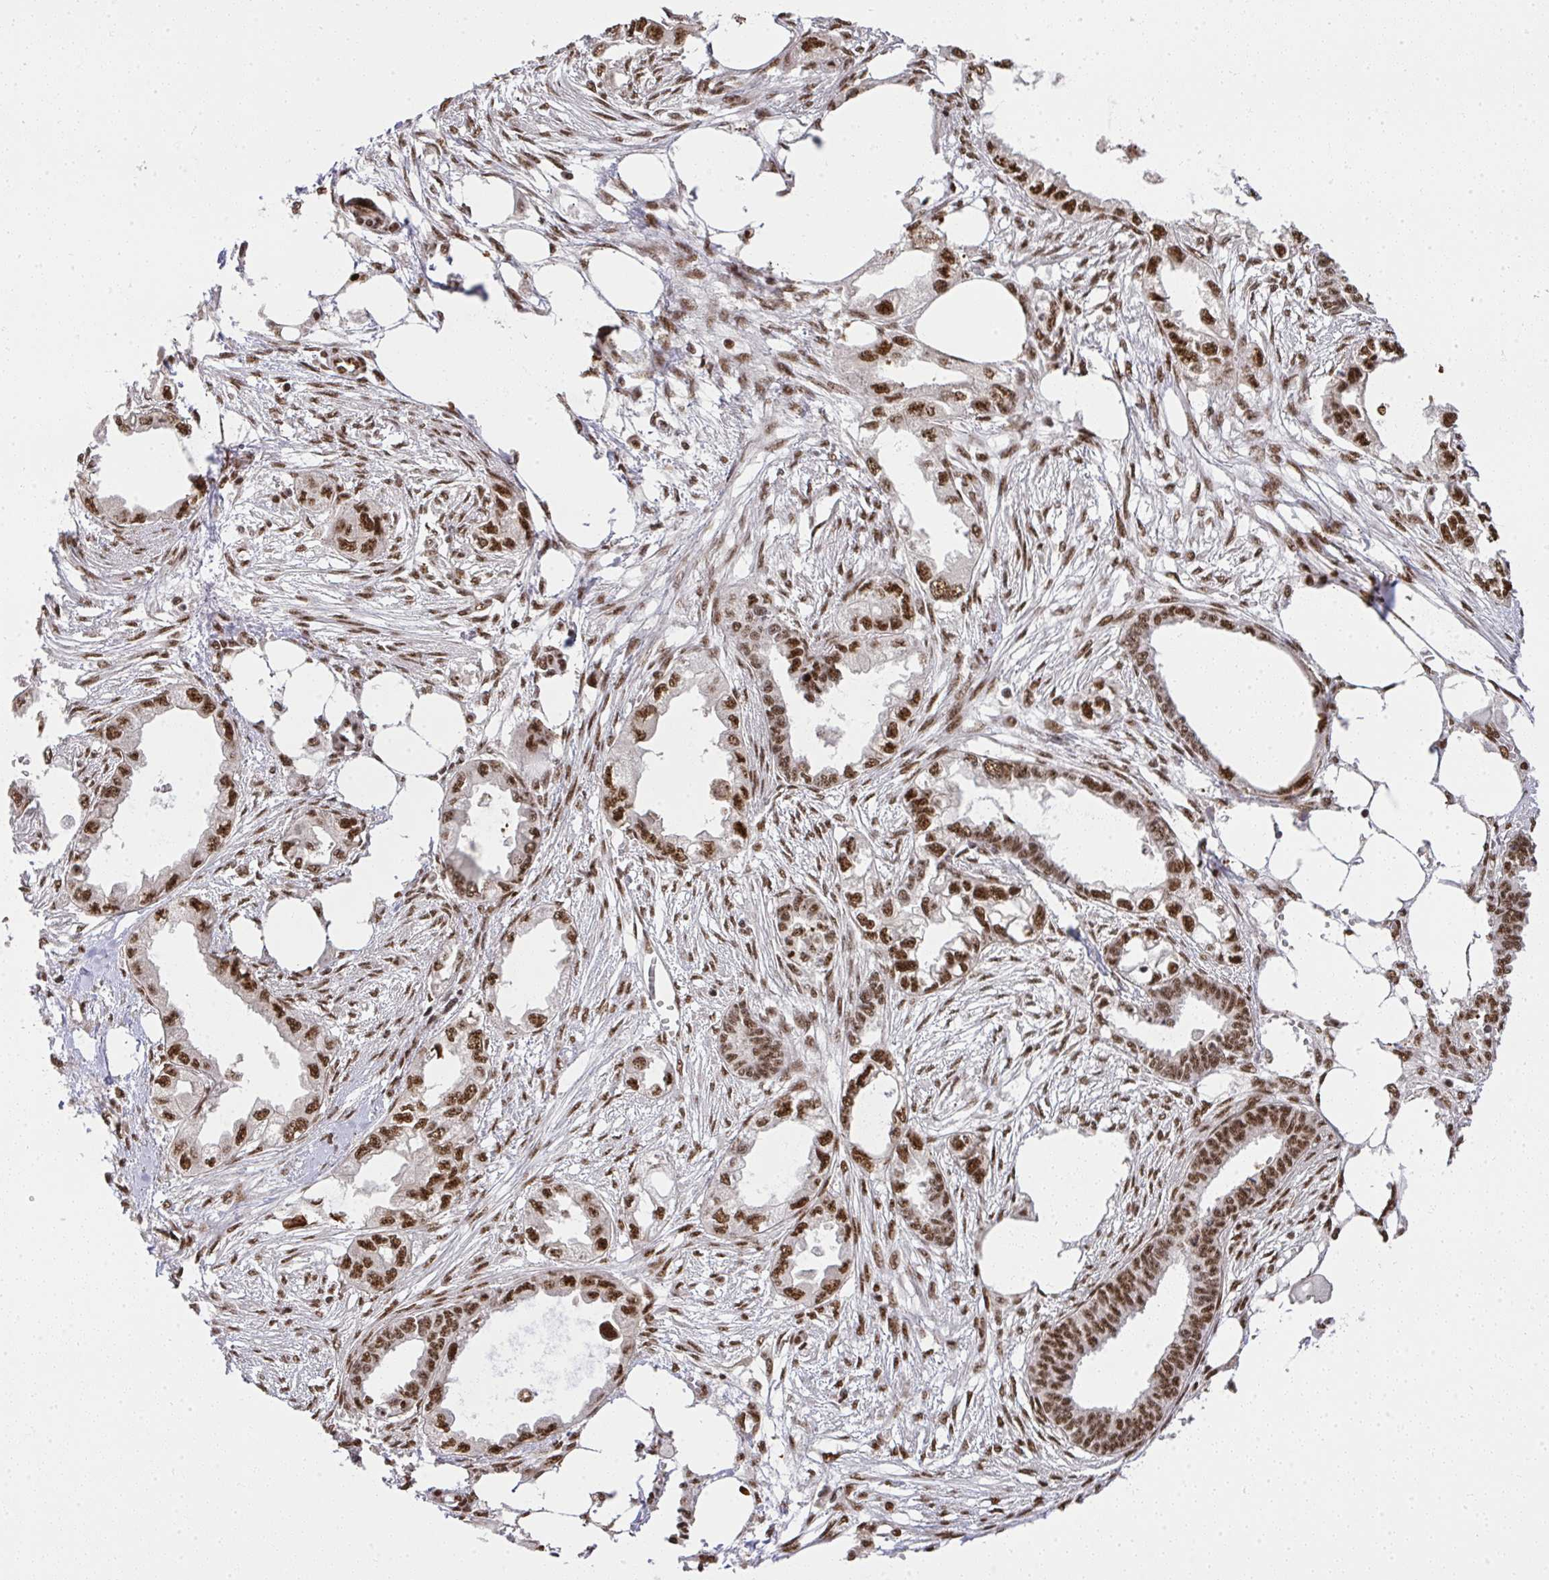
{"staining": {"intensity": "moderate", "quantity": ">75%", "location": "nuclear"}, "tissue": "endometrial cancer", "cell_type": "Tumor cells", "image_type": "cancer", "snomed": [{"axis": "morphology", "description": "Adenocarcinoma, NOS"}, {"axis": "morphology", "description": "Adenocarcinoma, metastatic, NOS"}, {"axis": "topography", "description": "Adipose tissue"}, {"axis": "topography", "description": "Endometrium"}], "caption": "Endometrial cancer (metastatic adenocarcinoma) stained with IHC exhibits moderate nuclear staining in about >75% of tumor cells.", "gene": "U2AF1", "patient": {"sex": "female", "age": 67}}